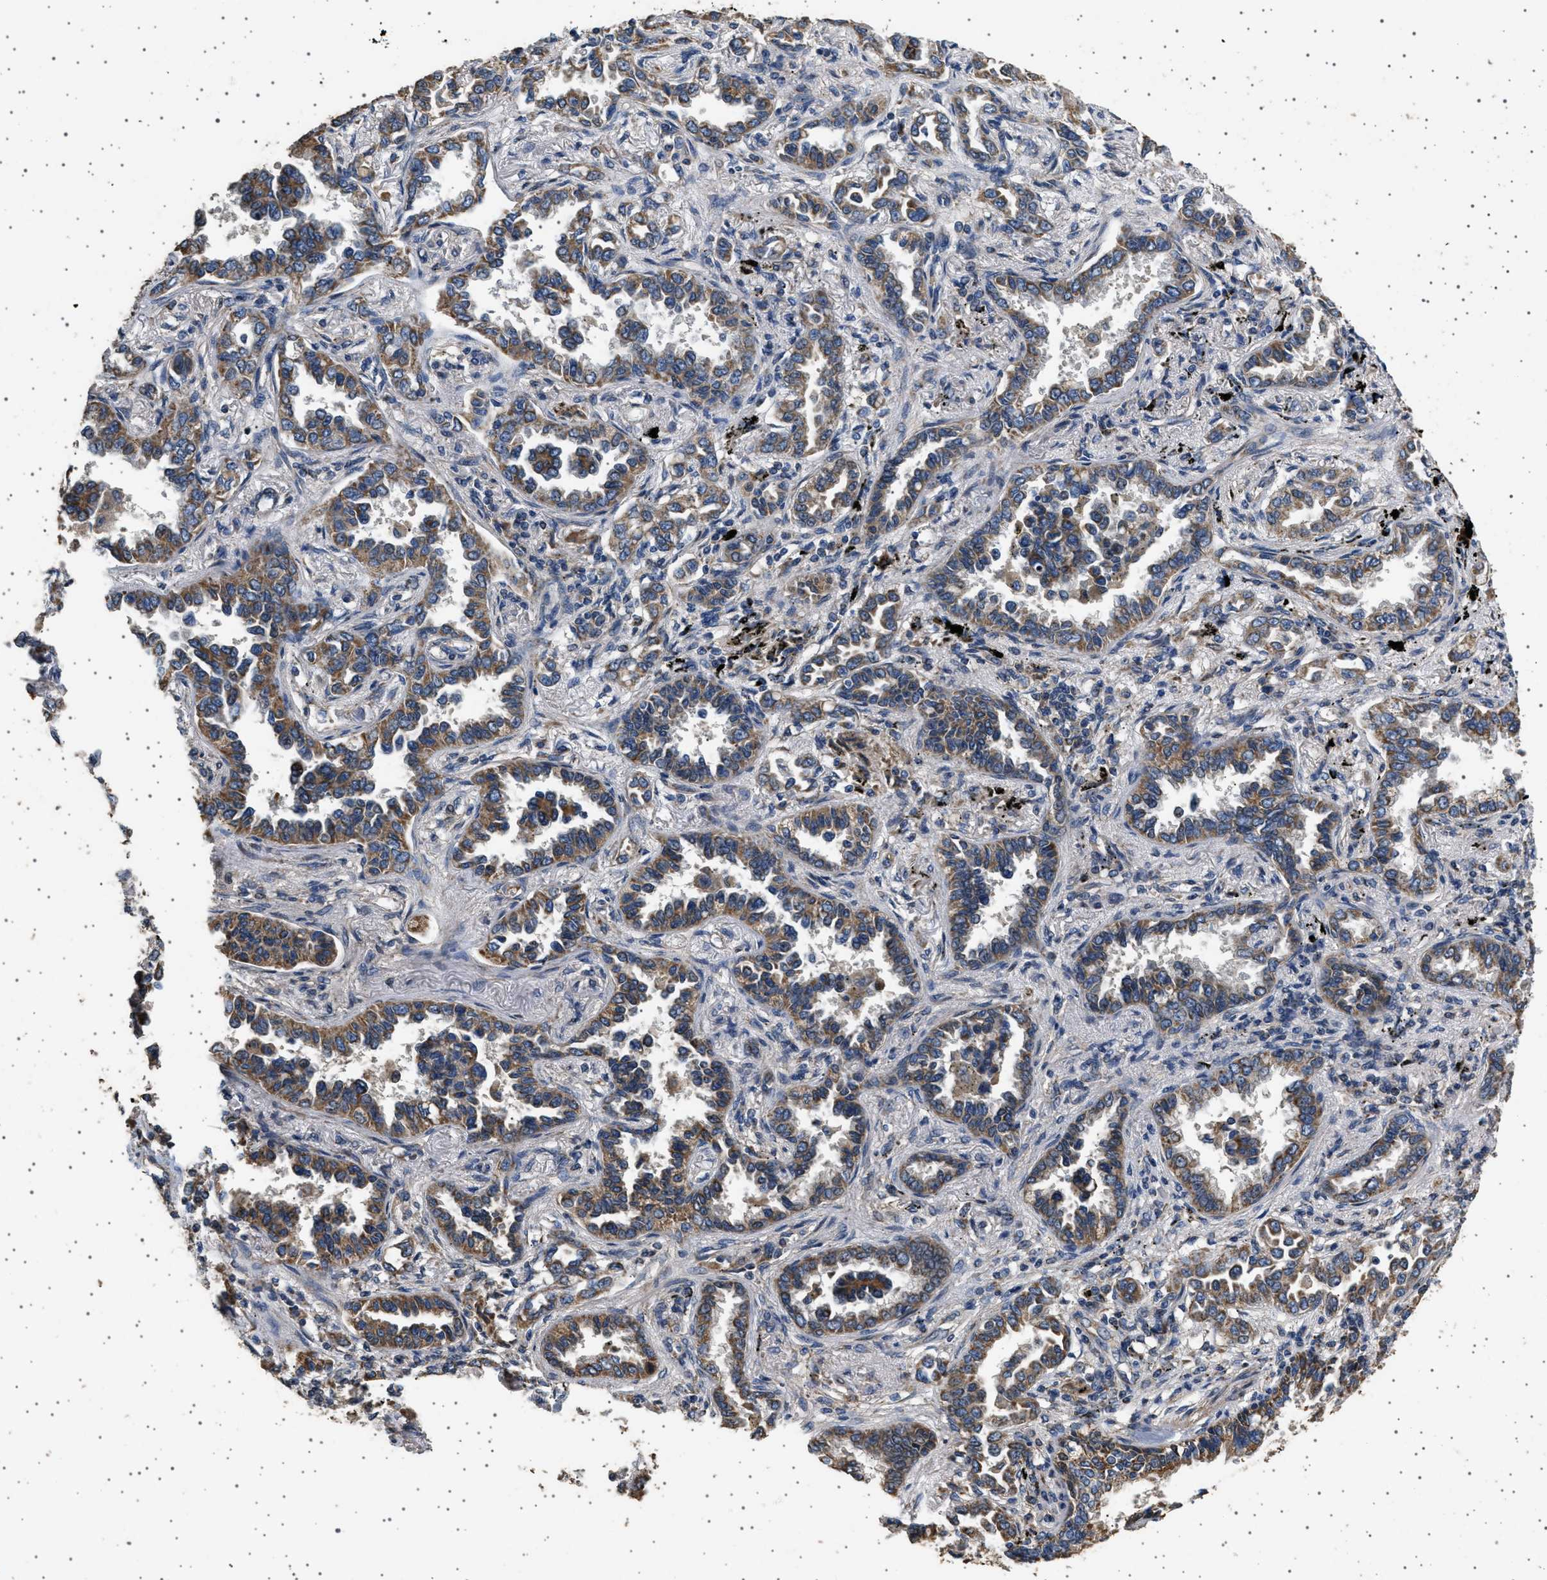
{"staining": {"intensity": "moderate", "quantity": ">75%", "location": "cytoplasmic/membranous"}, "tissue": "lung cancer", "cell_type": "Tumor cells", "image_type": "cancer", "snomed": [{"axis": "morphology", "description": "Normal tissue, NOS"}, {"axis": "morphology", "description": "Adenocarcinoma, NOS"}, {"axis": "topography", "description": "Lung"}], "caption": "Protein positivity by IHC displays moderate cytoplasmic/membranous positivity in approximately >75% of tumor cells in lung adenocarcinoma. (brown staining indicates protein expression, while blue staining denotes nuclei).", "gene": "KCNA4", "patient": {"sex": "male", "age": 59}}